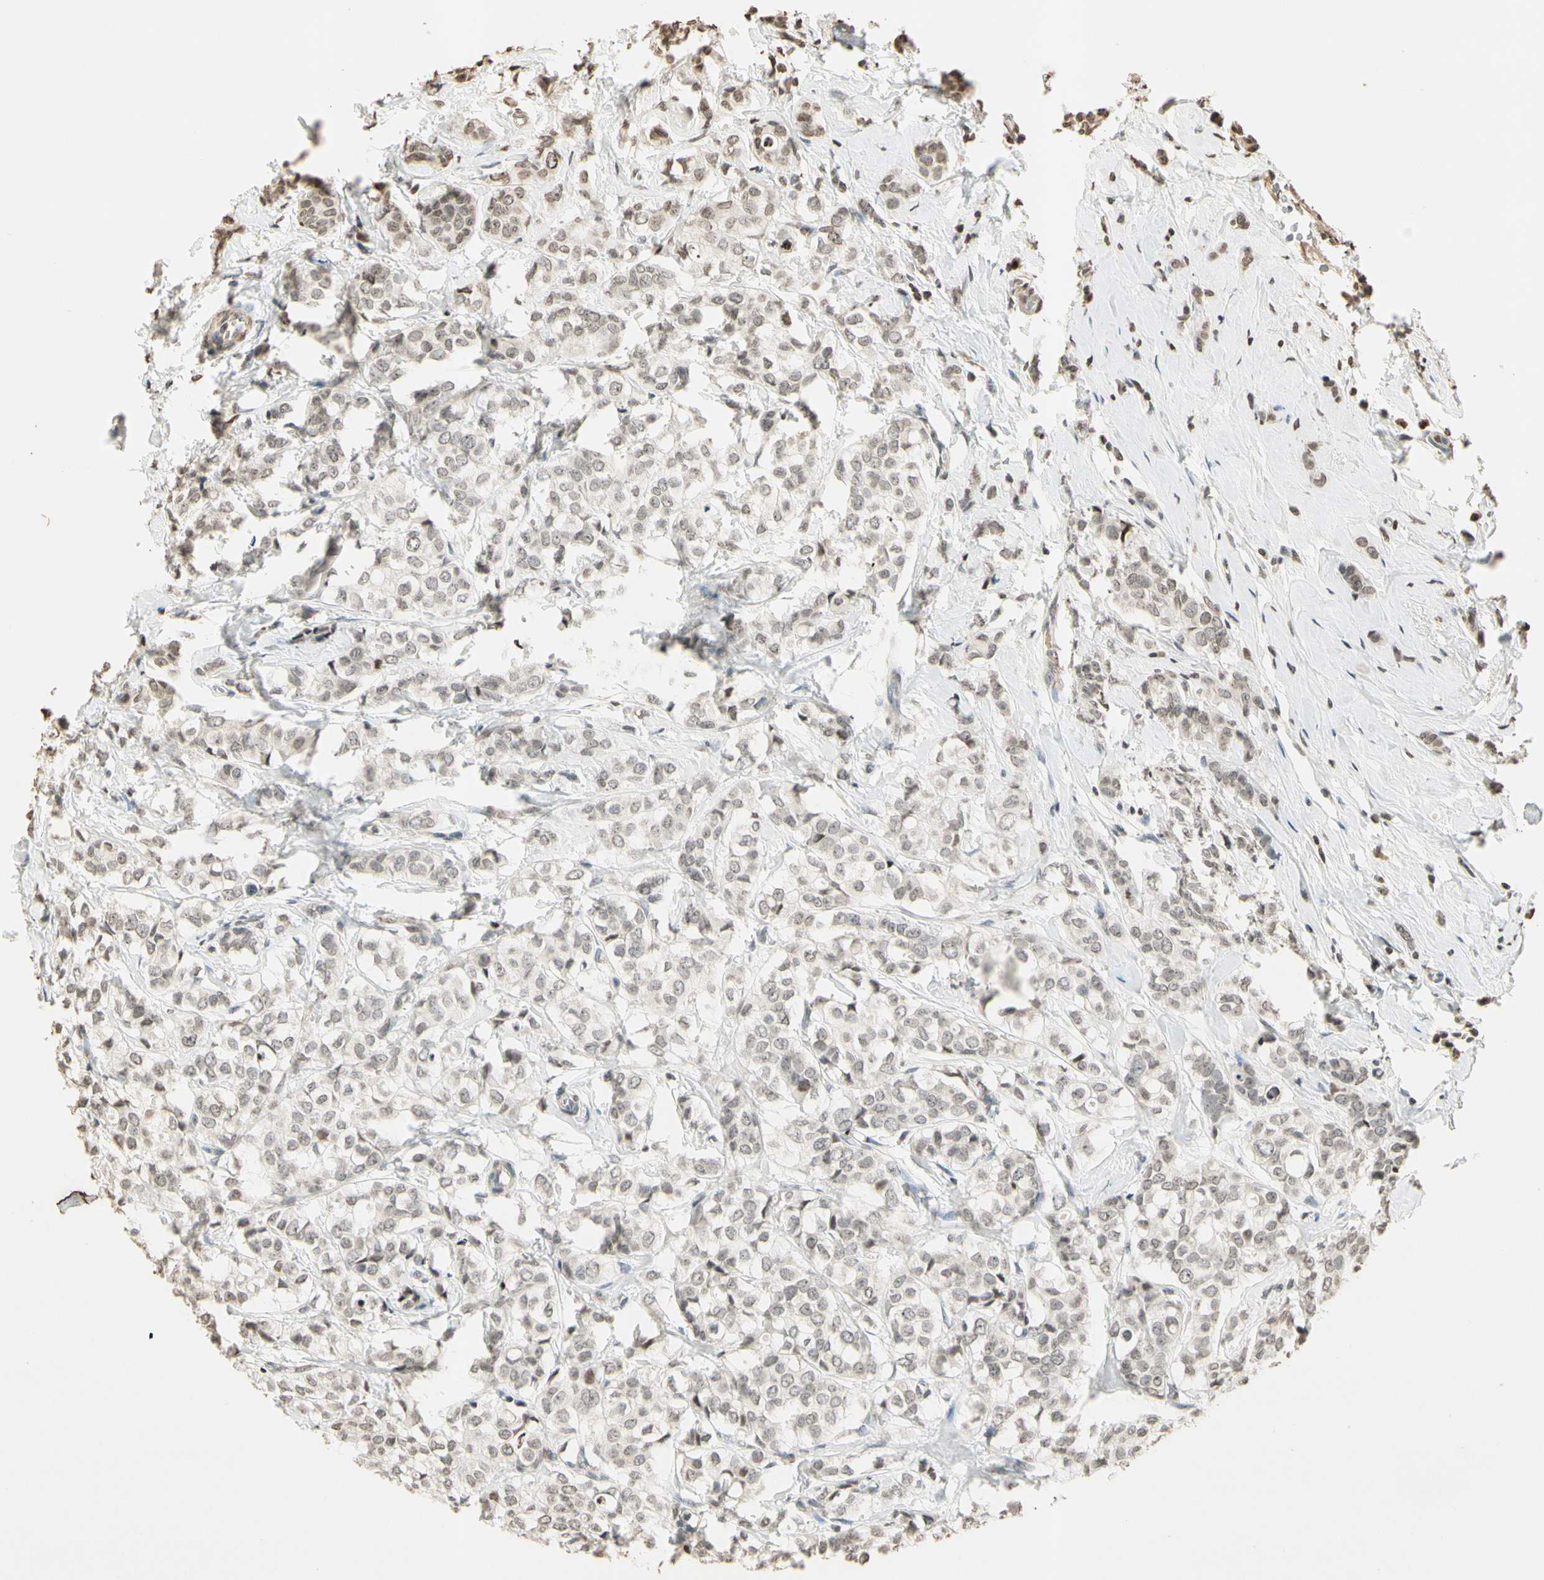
{"staining": {"intensity": "weak", "quantity": "<25%", "location": "nuclear"}, "tissue": "breast cancer", "cell_type": "Tumor cells", "image_type": "cancer", "snomed": [{"axis": "morphology", "description": "Lobular carcinoma"}, {"axis": "topography", "description": "Breast"}], "caption": "Immunohistochemical staining of lobular carcinoma (breast) shows no significant expression in tumor cells.", "gene": "TOP1", "patient": {"sex": "female", "age": 60}}